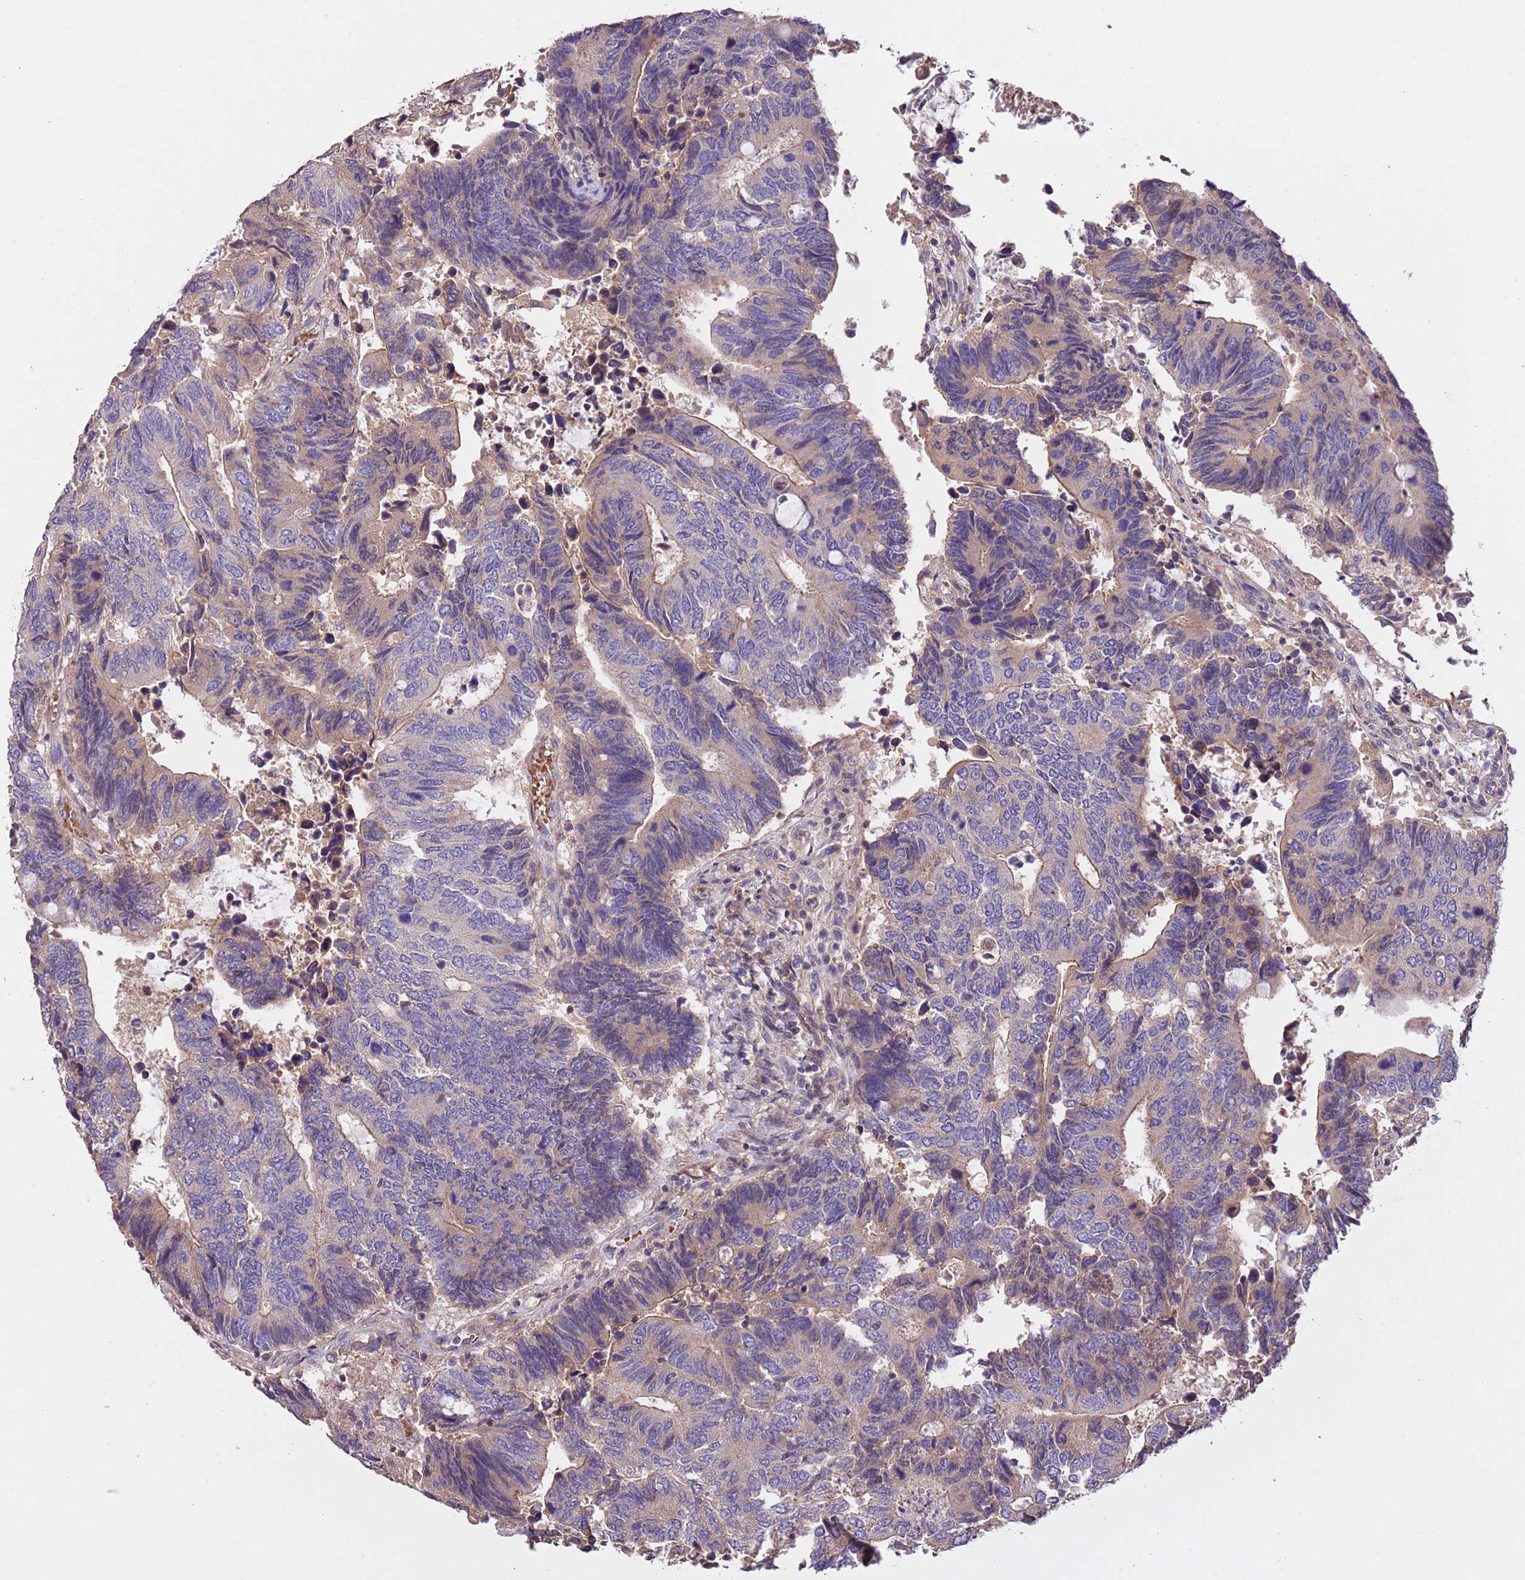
{"staining": {"intensity": "weak", "quantity": "<25%", "location": "cytoplasmic/membranous"}, "tissue": "colorectal cancer", "cell_type": "Tumor cells", "image_type": "cancer", "snomed": [{"axis": "morphology", "description": "Adenocarcinoma, NOS"}, {"axis": "topography", "description": "Colon"}], "caption": "A micrograph of colorectal adenocarcinoma stained for a protein displays no brown staining in tumor cells. Brightfield microscopy of IHC stained with DAB (3,3'-diaminobenzidine) (brown) and hematoxylin (blue), captured at high magnification.", "gene": "FAM89B", "patient": {"sex": "male", "age": 87}}